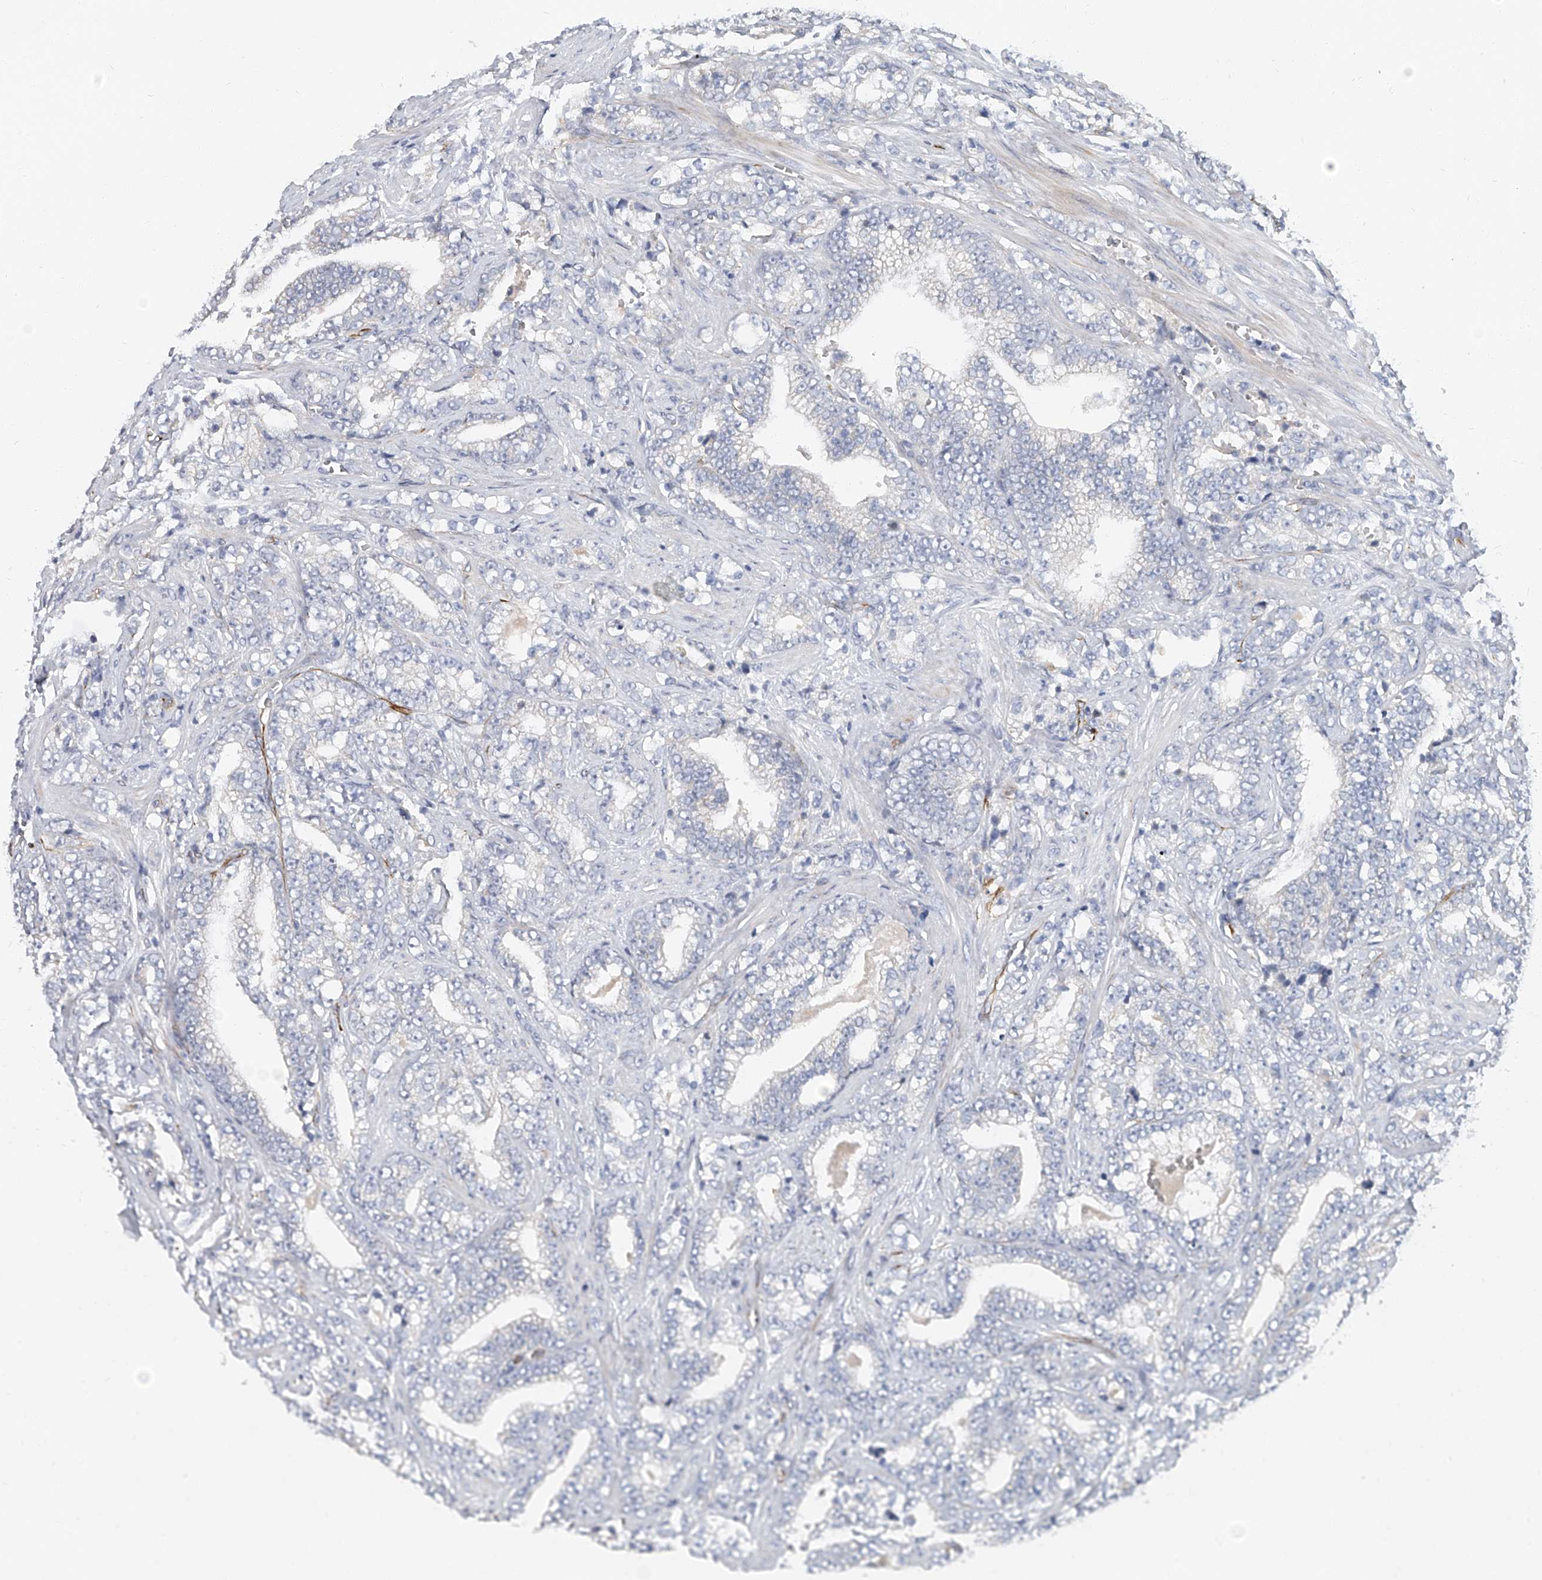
{"staining": {"intensity": "negative", "quantity": "none", "location": "none"}, "tissue": "prostate cancer", "cell_type": "Tumor cells", "image_type": "cancer", "snomed": [{"axis": "morphology", "description": "Adenocarcinoma, High grade"}, {"axis": "topography", "description": "Prostate and seminal vesicle, NOS"}], "caption": "The IHC micrograph has no significant staining in tumor cells of high-grade adenocarcinoma (prostate) tissue. (Brightfield microscopy of DAB (3,3'-diaminobenzidine) immunohistochemistry (IHC) at high magnification).", "gene": "KIRREL1", "patient": {"sex": "male", "age": 67}}